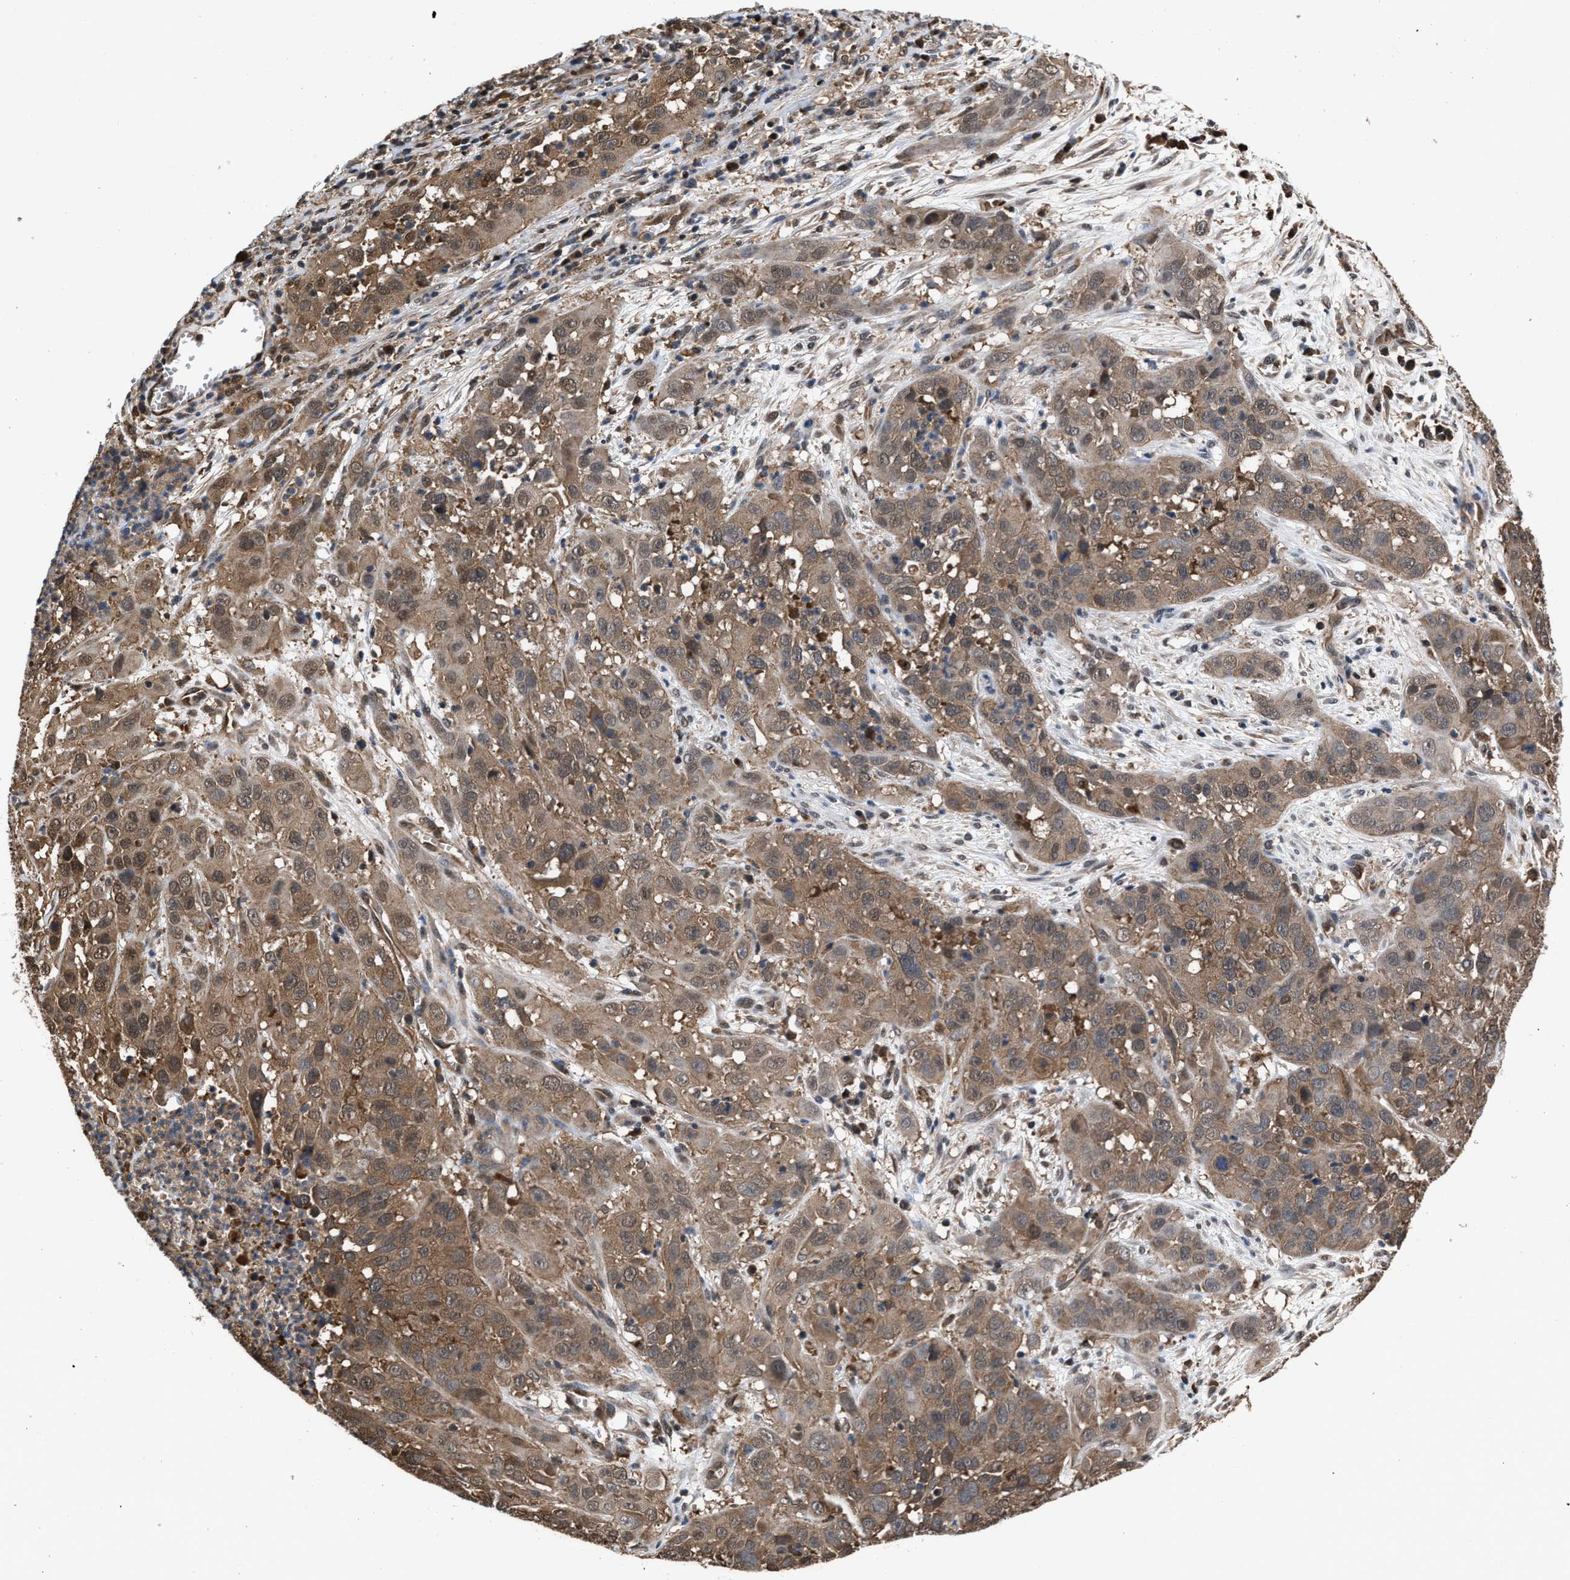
{"staining": {"intensity": "moderate", "quantity": ">75%", "location": "cytoplasmic/membranous,nuclear"}, "tissue": "cervical cancer", "cell_type": "Tumor cells", "image_type": "cancer", "snomed": [{"axis": "morphology", "description": "Squamous cell carcinoma, NOS"}, {"axis": "topography", "description": "Cervix"}], "caption": "Squamous cell carcinoma (cervical) stained with a brown dye demonstrates moderate cytoplasmic/membranous and nuclear positive expression in approximately >75% of tumor cells.", "gene": "SCAI", "patient": {"sex": "female", "age": 32}}